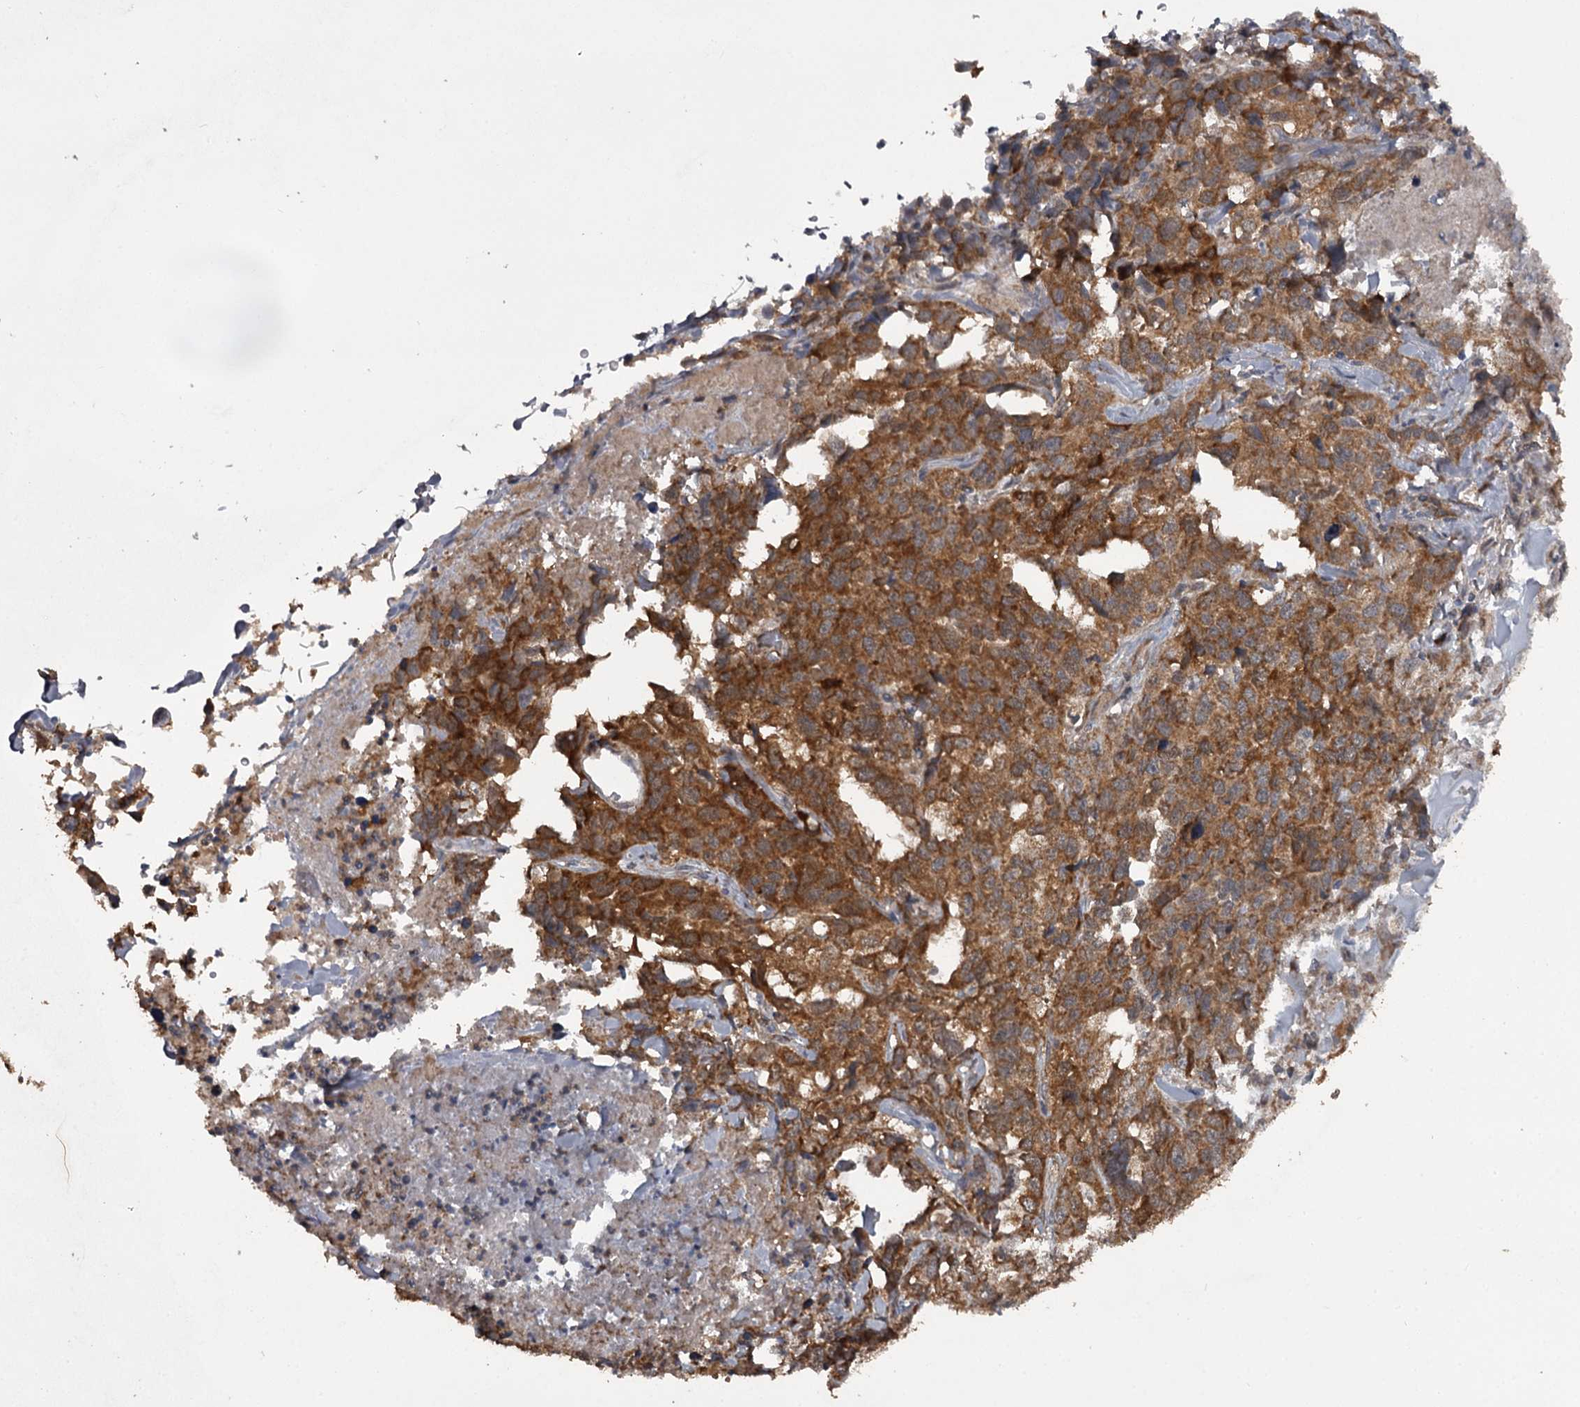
{"staining": {"intensity": "strong", "quantity": ">75%", "location": "cytoplasmic/membranous"}, "tissue": "lung cancer", "cell_type": "Tumor cells", "image_type": "cancer", "snomed": [{"axis": "morphology", "description": "Adenocarcinoma, NOS"}, {"axis": "topography", "description": "Lung"}], "caption": "This is an image of IHC staining of adenocarcinoma (lung), which shows strong expression in the cytoplasmic/membranous of tumor cells.", "gene": "WIPI1", "patient": {"sex": "female", "age": 51}}